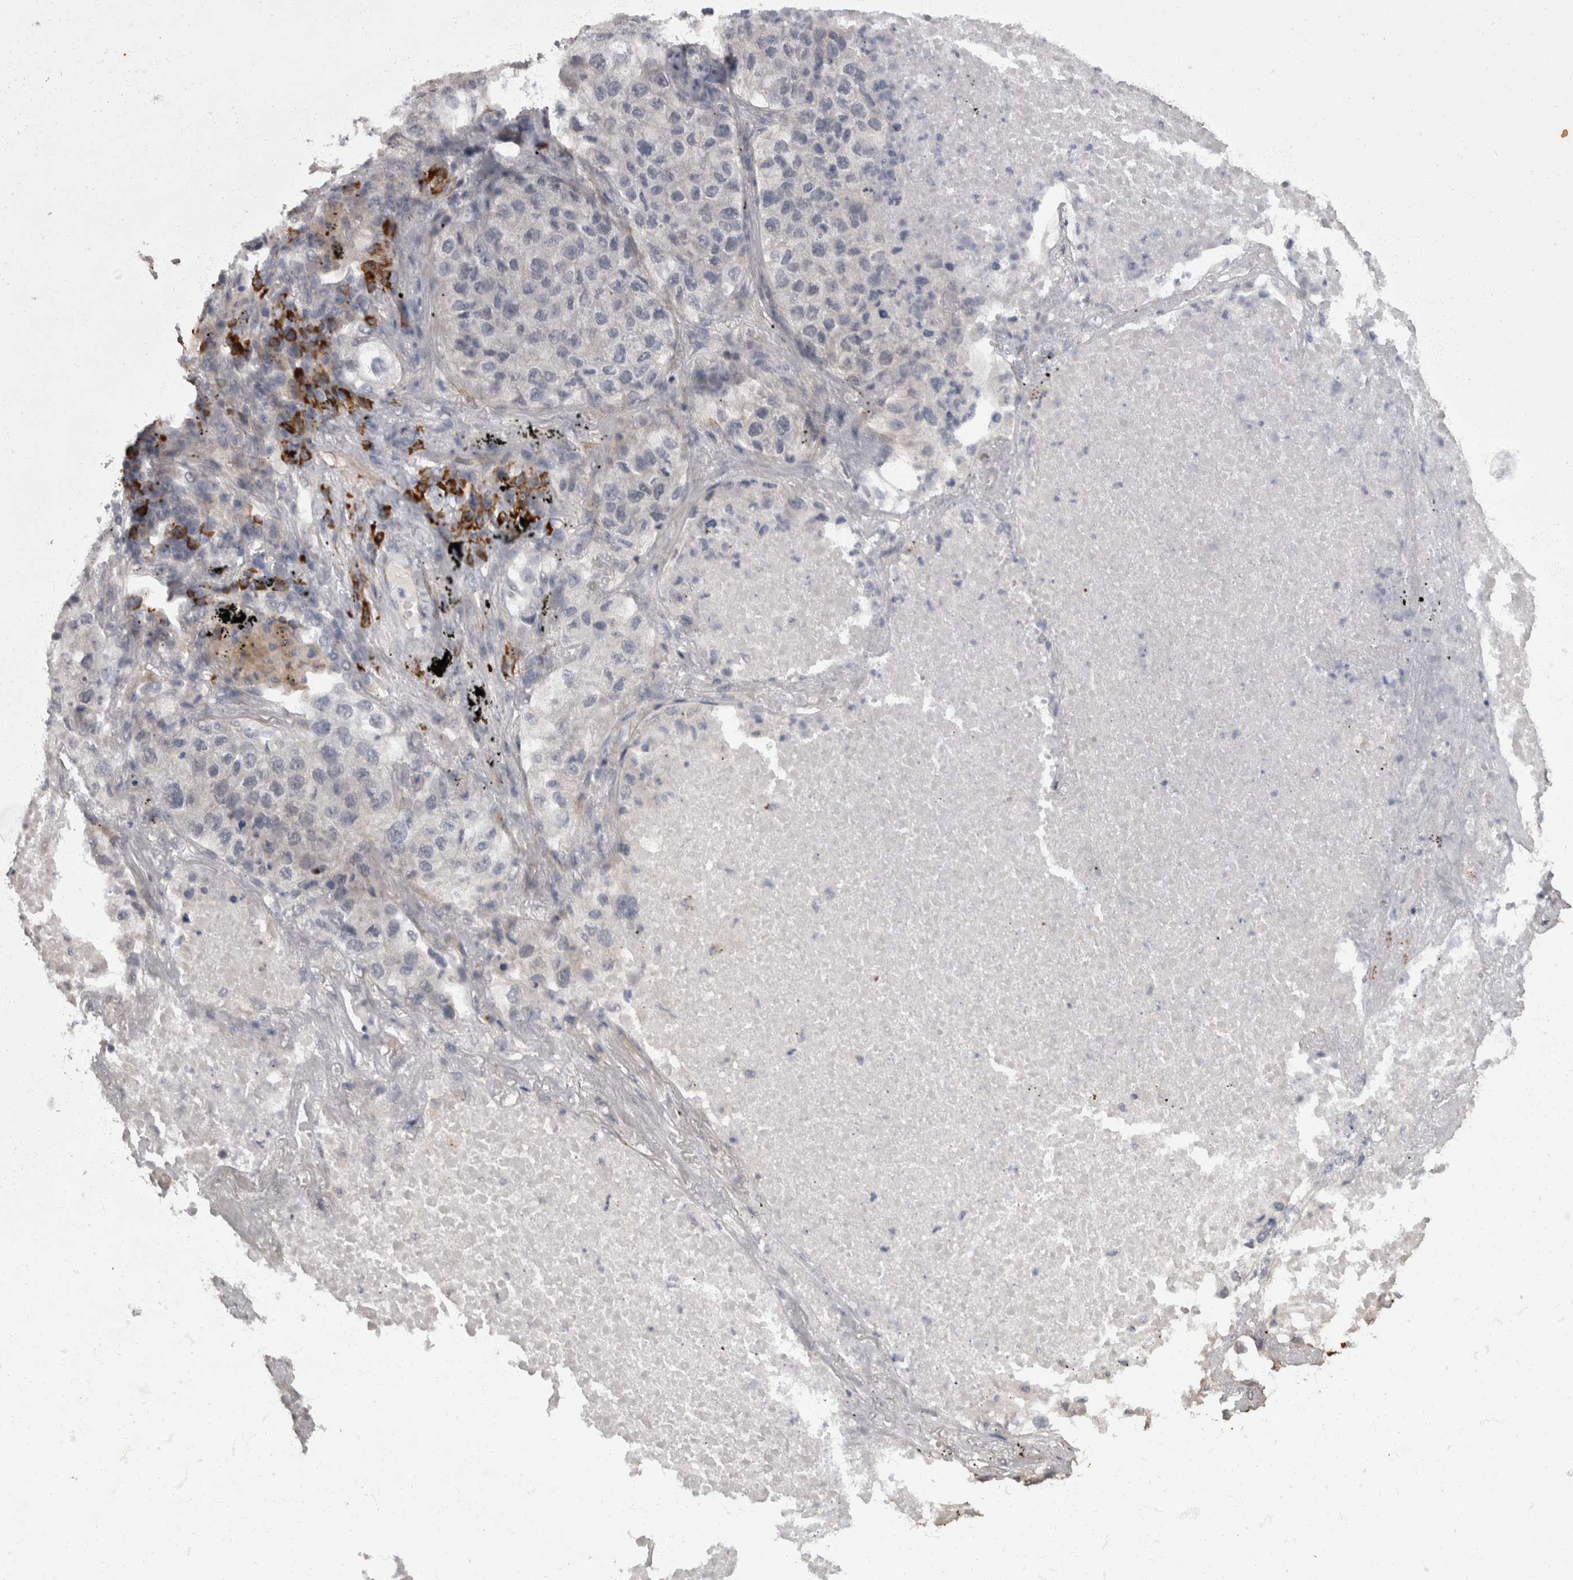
{"staining": {"intensity": "negative", "quantity": "none", "location": "none"}, "tissue": "lung cancer", "cell_type": "Tumor cells", "image_type": "cancer", "snomed": [{"axis": "morphology", "description": "Adenocarcinoma, NOS"}, {"axis": "topography", "description": "Lung"}], "caption": "DAB (3,3'-diaminobenzidine) immunohistochemical staining of human lung adenocarcinoma reveals no significant positivity in tumor cells.", "gene": "MASTL", "patient": {"sex": "male", "age": 63}}